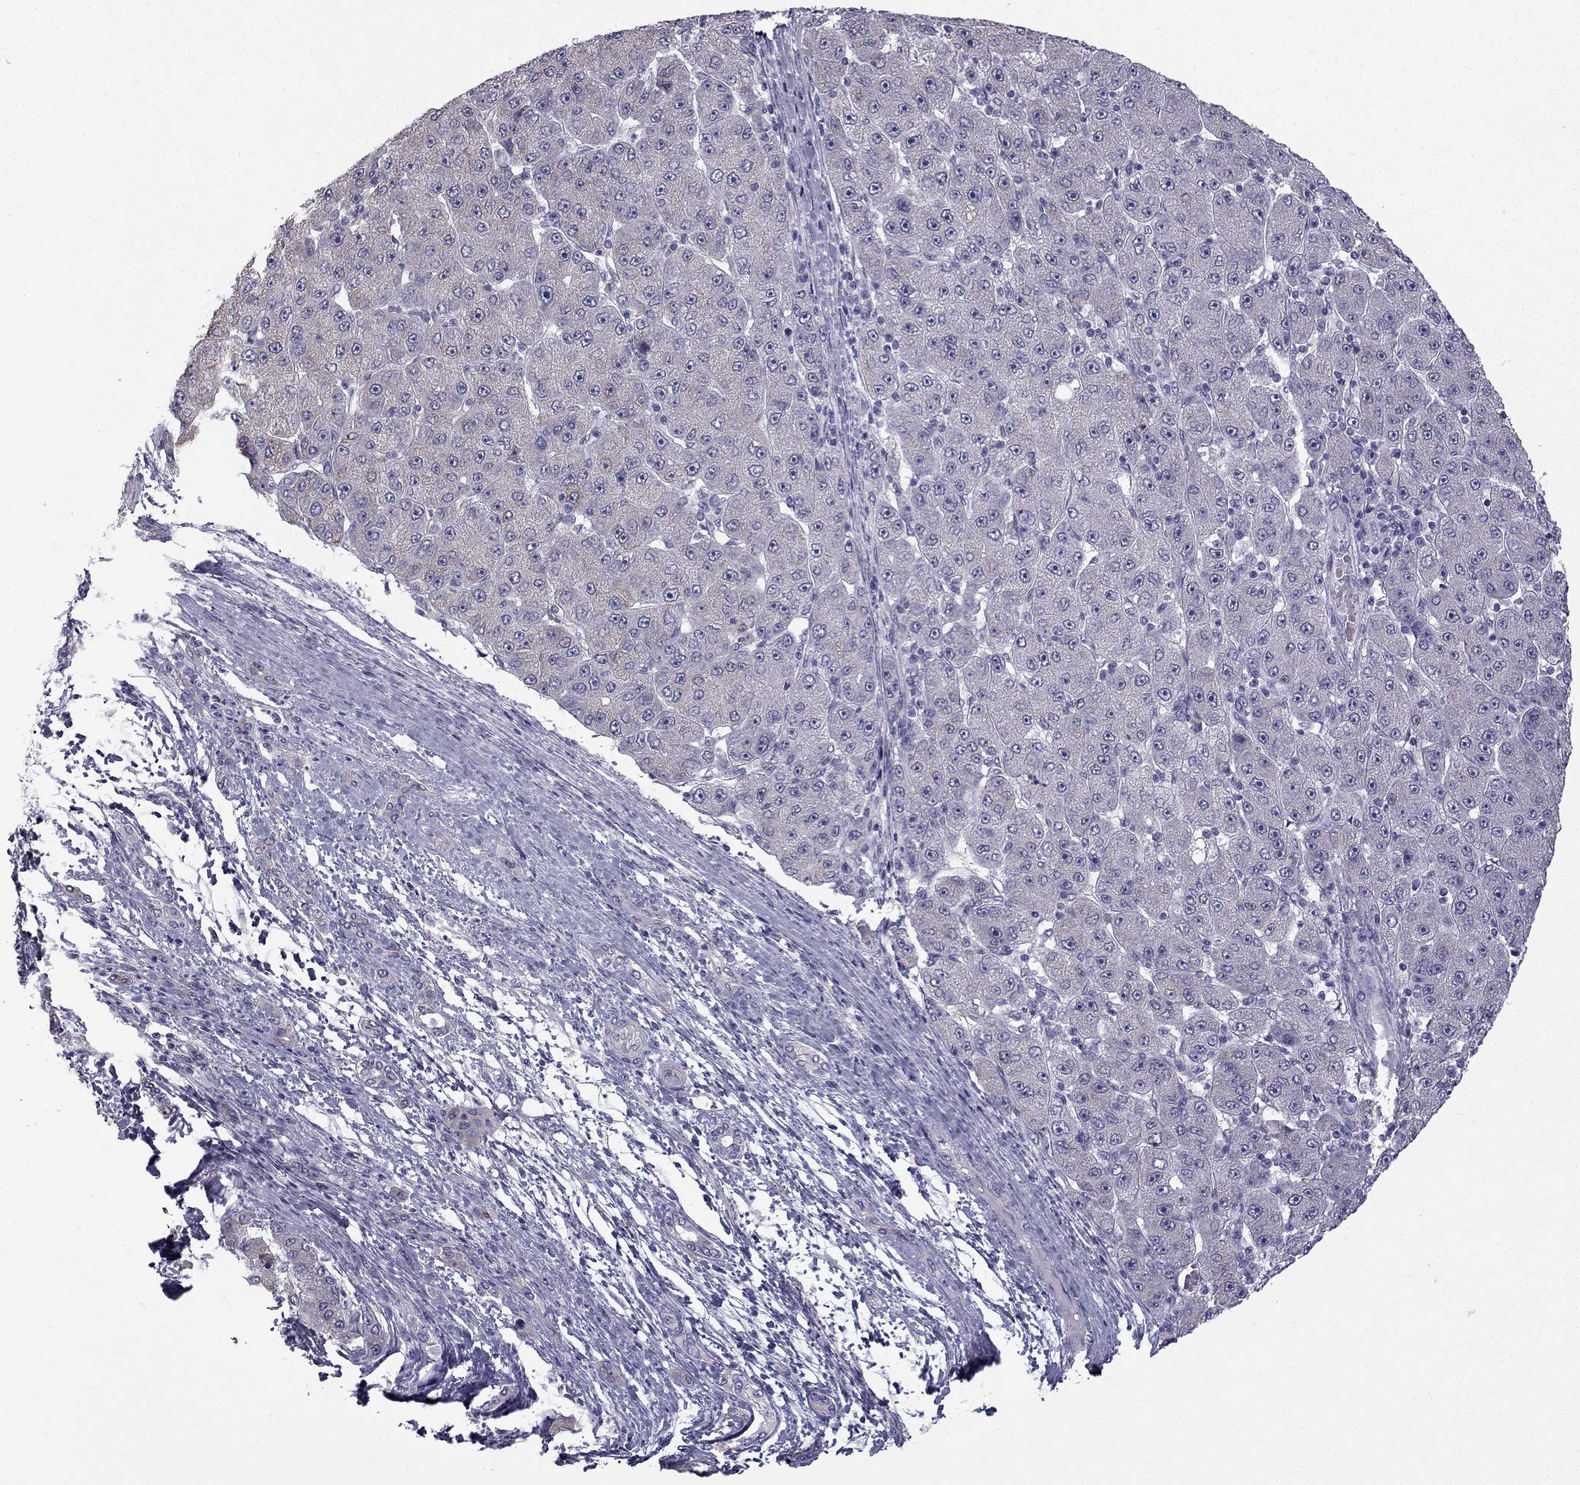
{"staining": {"intensity": "negative", "quantity": "none", "location": "none"}, "tissue": "liver cancer", "cell_type": "Tumor cells", "image_type": "cancer", "snomed": [{"axis": "morphology", "description": "Carcinoma, Hepatocellular, NOS"}, {"axis": "topography", "description": "Liver"}], "caption": "Immunohistochemical staining of hepatocellular carcinoma (liver) exhibits no significant expression in tumor cells.", "gene": "CCDC40", "patient": {"sex": "male", "age": 67}}